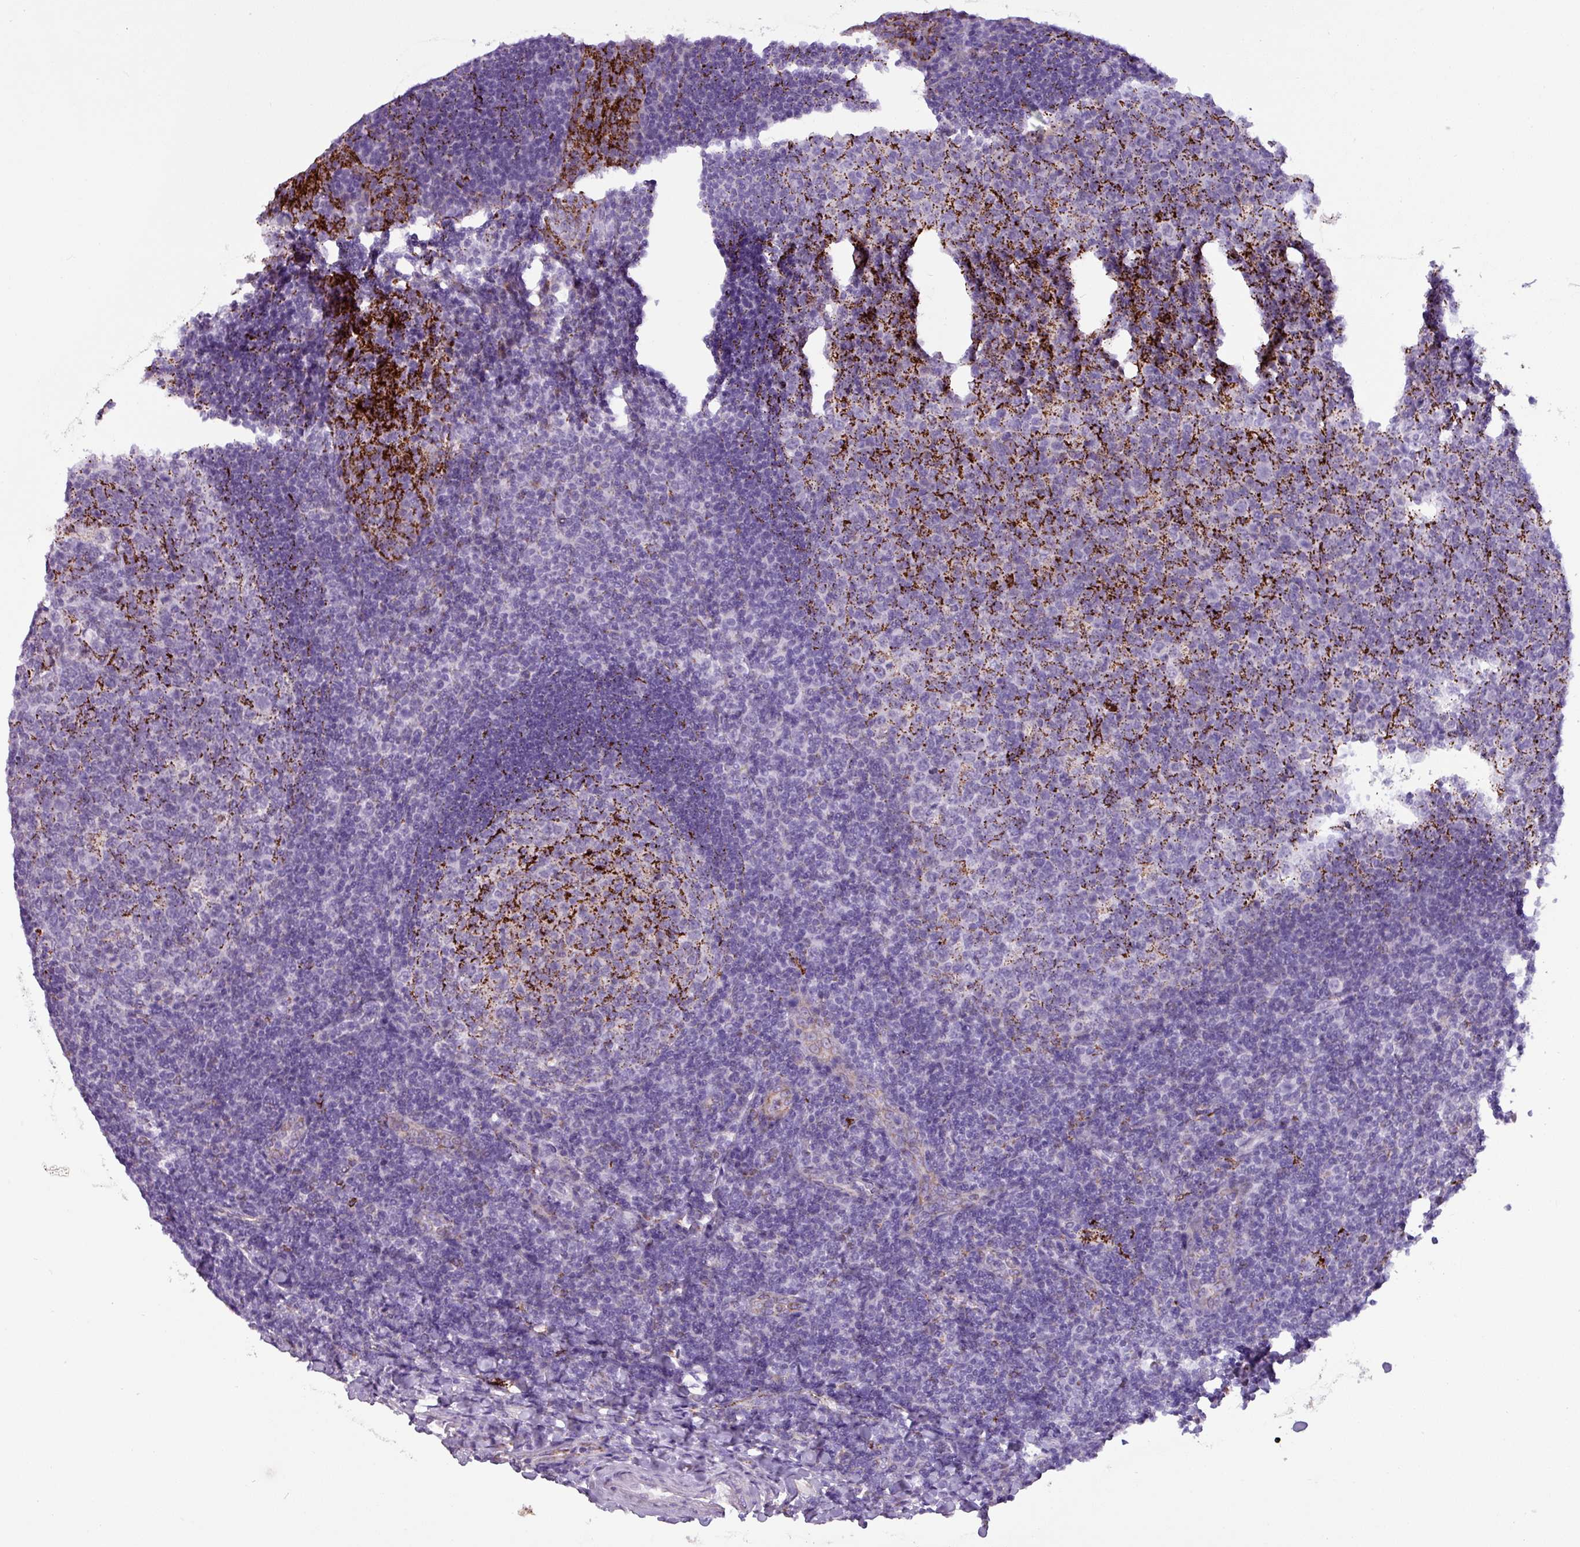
{"staining": {"intensity": "negative", "quantity": "none", "location": "none"}, "tissue": "tonsil", "cell_type": "Germinal center cells", "image_type": "normal", "snomed": [{"axis": "morphology", "description": "Normal tissue, NOS"}, {"axis": "topography", "description": "Tonsil"}], "caption": "Immunohistochemistry image of benign human tonsil stained for a protein (brown), which reveals no staining in germinal center cells.", "gene": "ZNF667", "patient": {"sex": "male", "age": 17}}